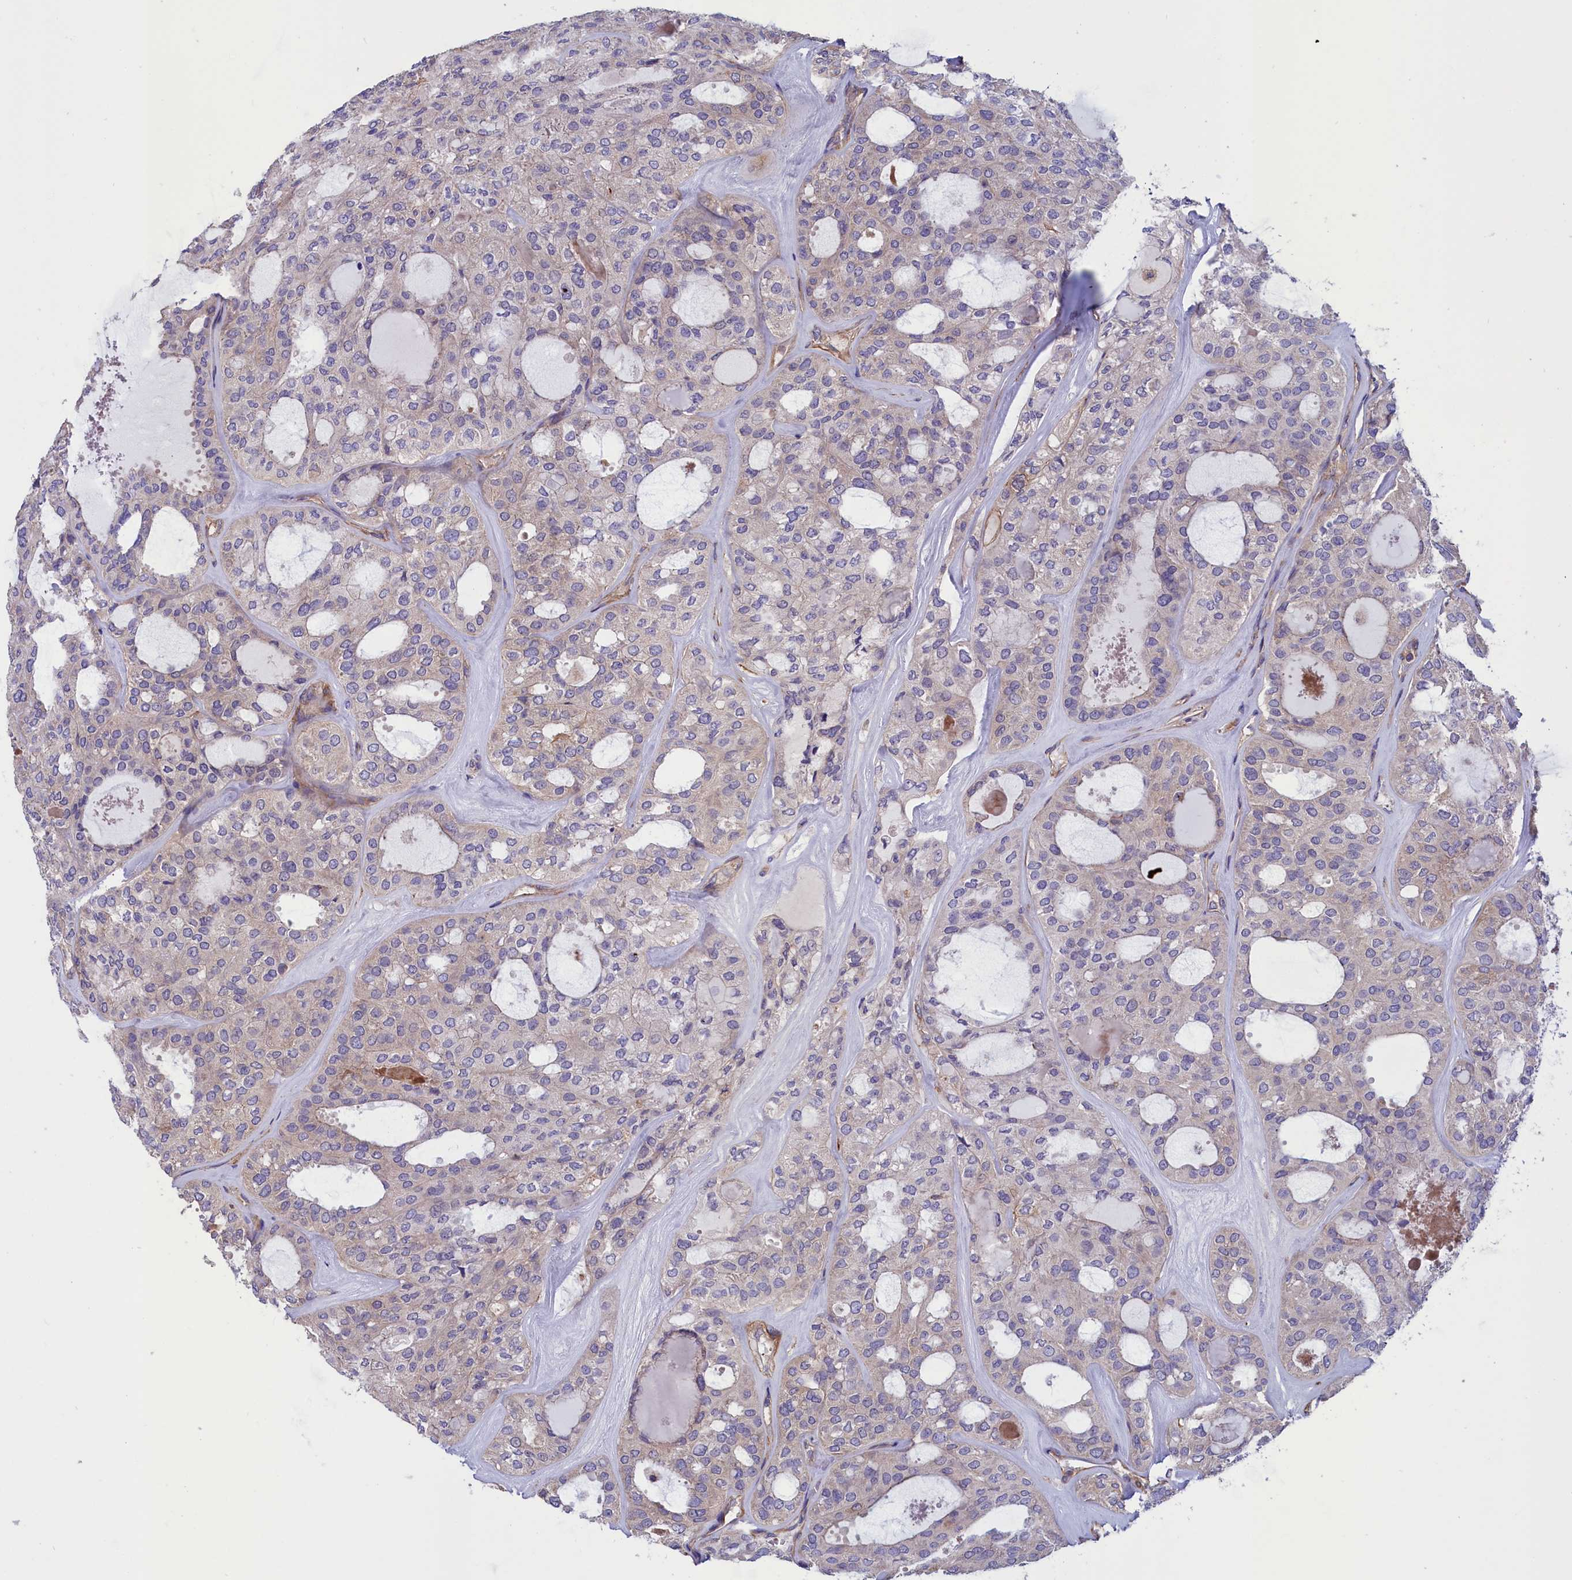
{"staining": {"intensity": "negative", "quantity": "none", "location": "none"}, "tissue": "thyroid cancer", "cell_type": "Tumor cells", "image_type": "cancer", "snomed": [{"axis": "morphology", "description": "Follicular adenoma carcinoma, NOS"}, {"axis": "topography", "description": "Thyroid gland"}], "caption": "Immunohistochemistry of follicular adenoma carcinoma (thyroid) demonstrates no positivity in tumor cells.", "gene": "AMDHD2", "patient": {"sex": "male", "age": 75}}